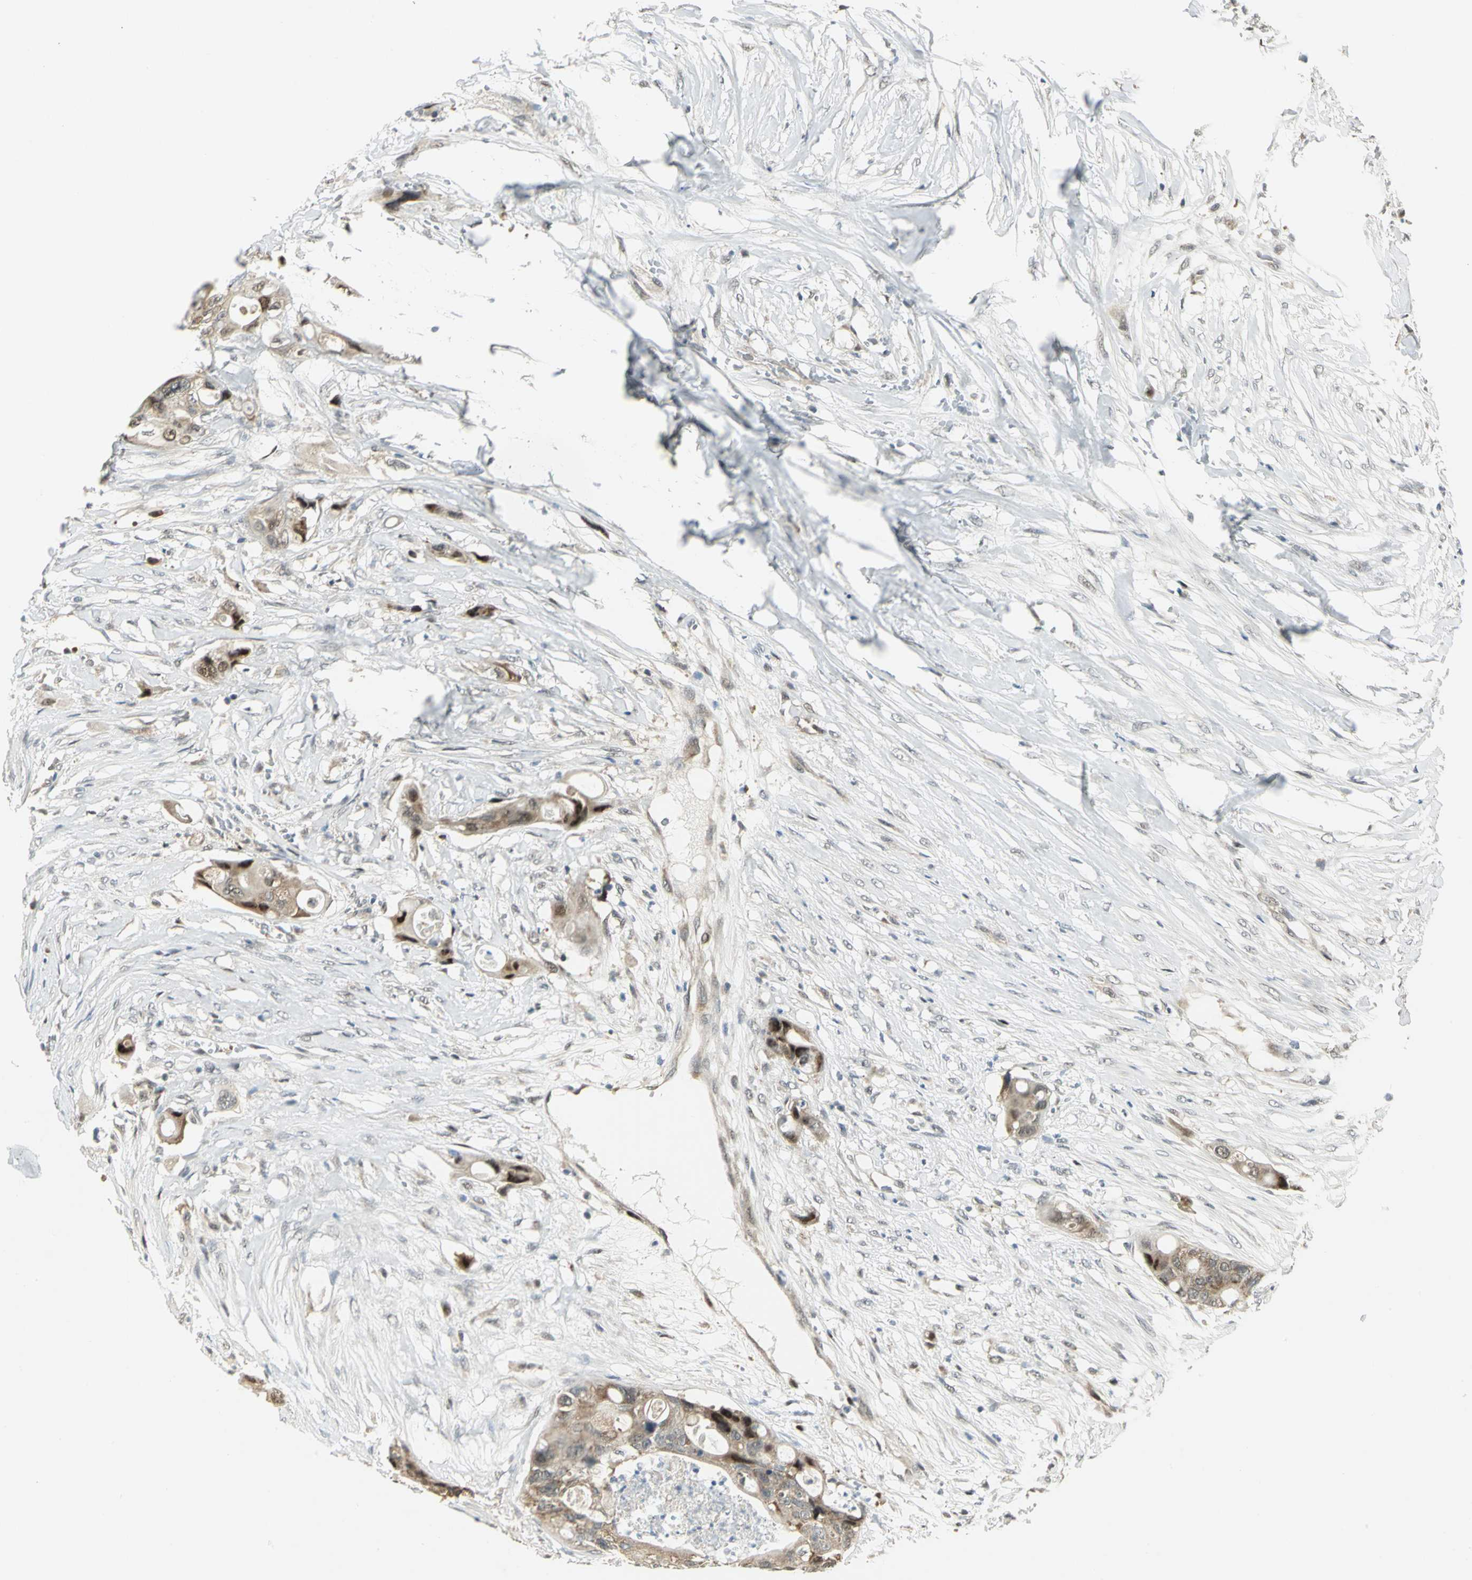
{"staining": {"intensity": "moderate", "quantity": ">75%", "location": "cytoplasmic/membranous"}, "tissue": "colorectal cancer", "cell_type": "Tumor cells", "image_type": "cancer", "snomed": [{"axis": "morphology", "description": "Adenocarcinoma, NOS"}, {"axis": "topography", "description": "Colon"}], "caption": "Protein staining reveals moderate cytoplasmic/membranous staining in approximately >75% of tumor cells in adenocarcinoma (colorectal).", "gene": "PSMC4", "patient": {"sex": "female", "age": 57}}